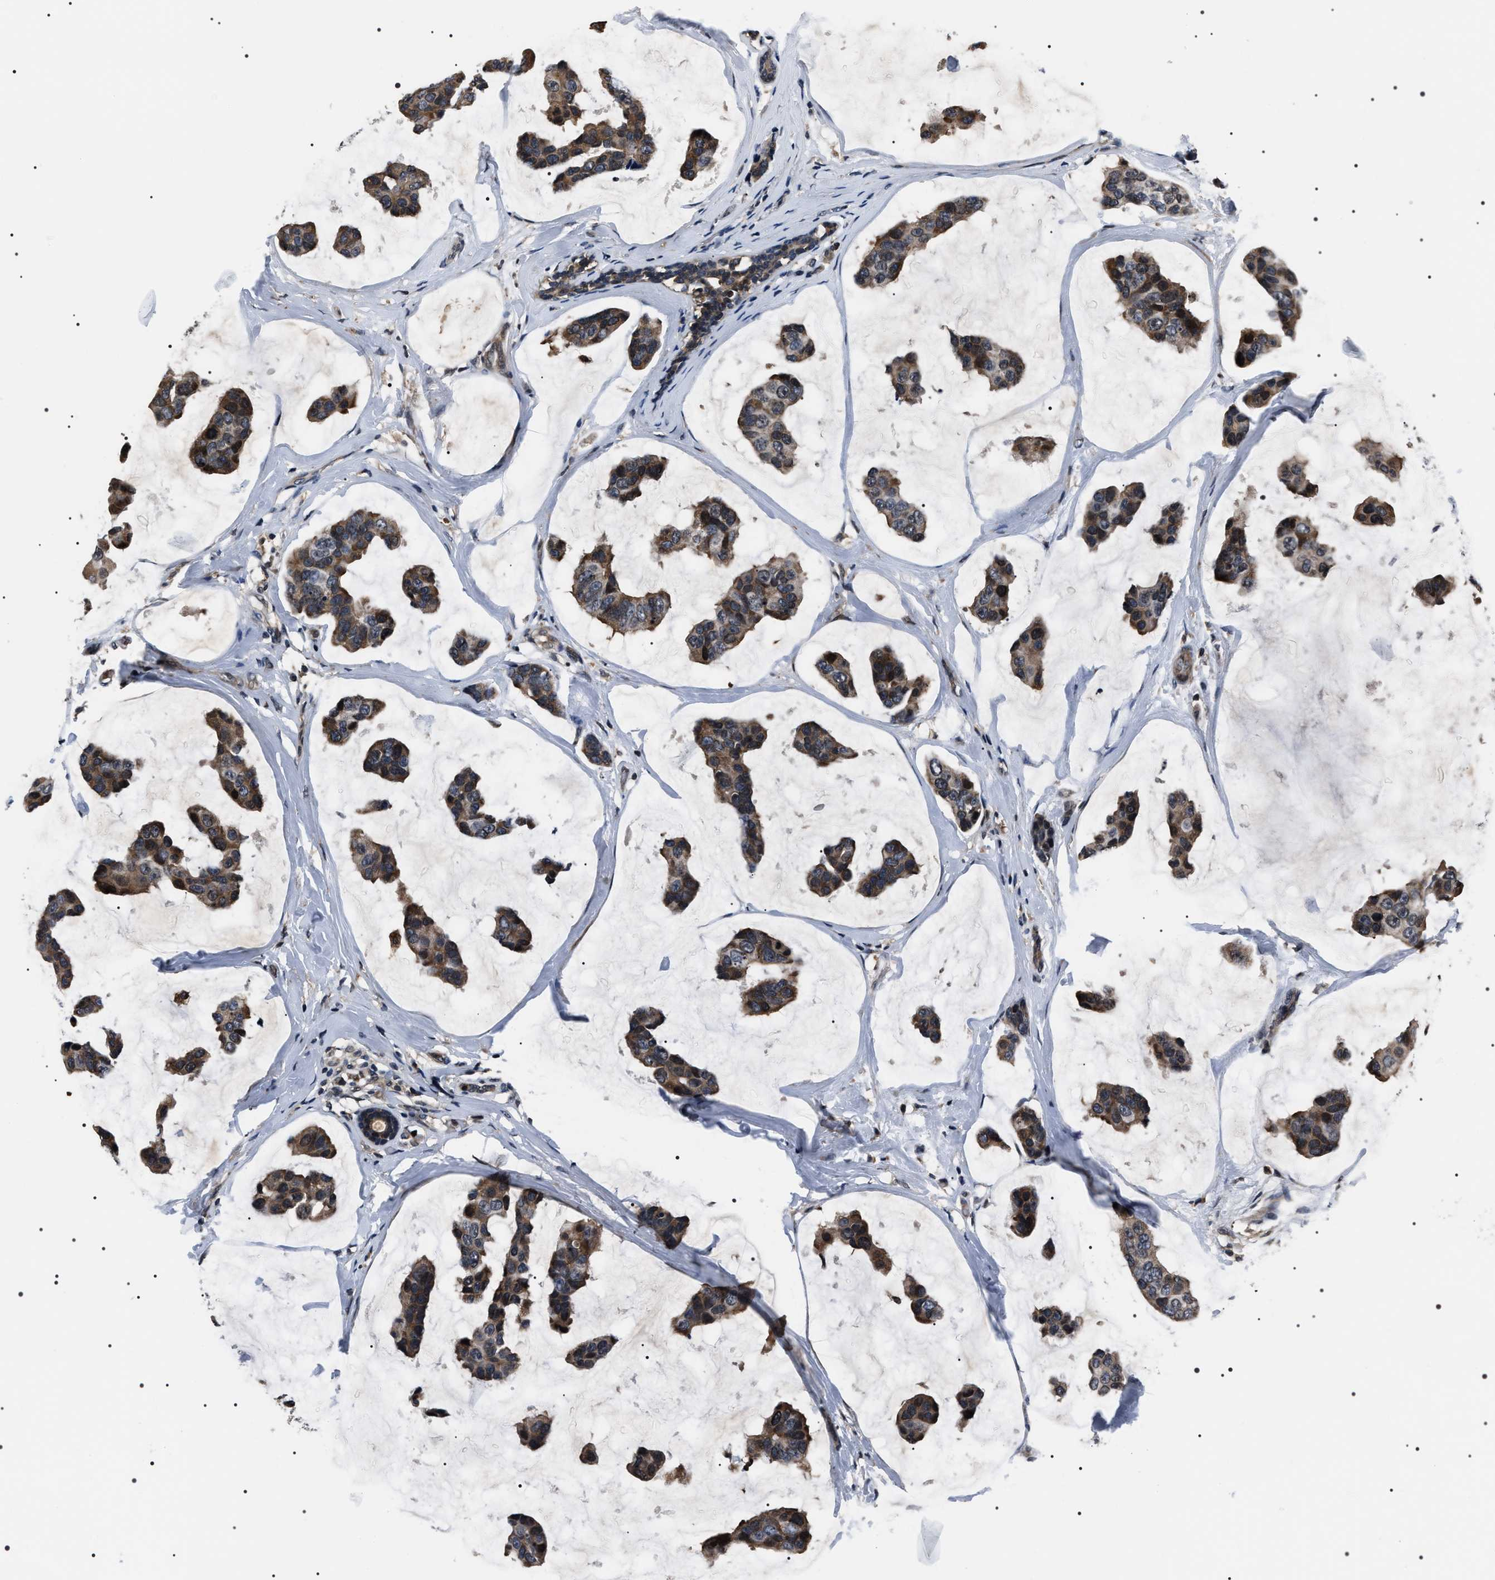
{"staining": {"intensity": "moderate", "quantity": ">75%", "location": "cytoplasmic/membranous,nuclear"}, "tissue": "breast cancer", "cell_type": "Tumor cells", "image_type": "cancer", "snomed": [{"axis": "morphology", "description": "Normal tissue, NOS"}, {"axis": "morphology", "description": "Duct carcinoma"}, {"axis": "topography", "description": "Breast"}], "caption": "High-magnification brightfield microscopy of invasive ductal carcinoma (breast) stained with DAB (brown) and counterstained with hematoxylin (blue). tumor cells exhibit moderate cytoplasmic/membranous and nuclear staining is present in approximately>75% of cells. (DAB (3,3'-diaminobenzidine) = brown stain, brightfield microscopy at high magnification).", "gene": "SIPA1", "patient": {"sex": "female", "age": 50}}